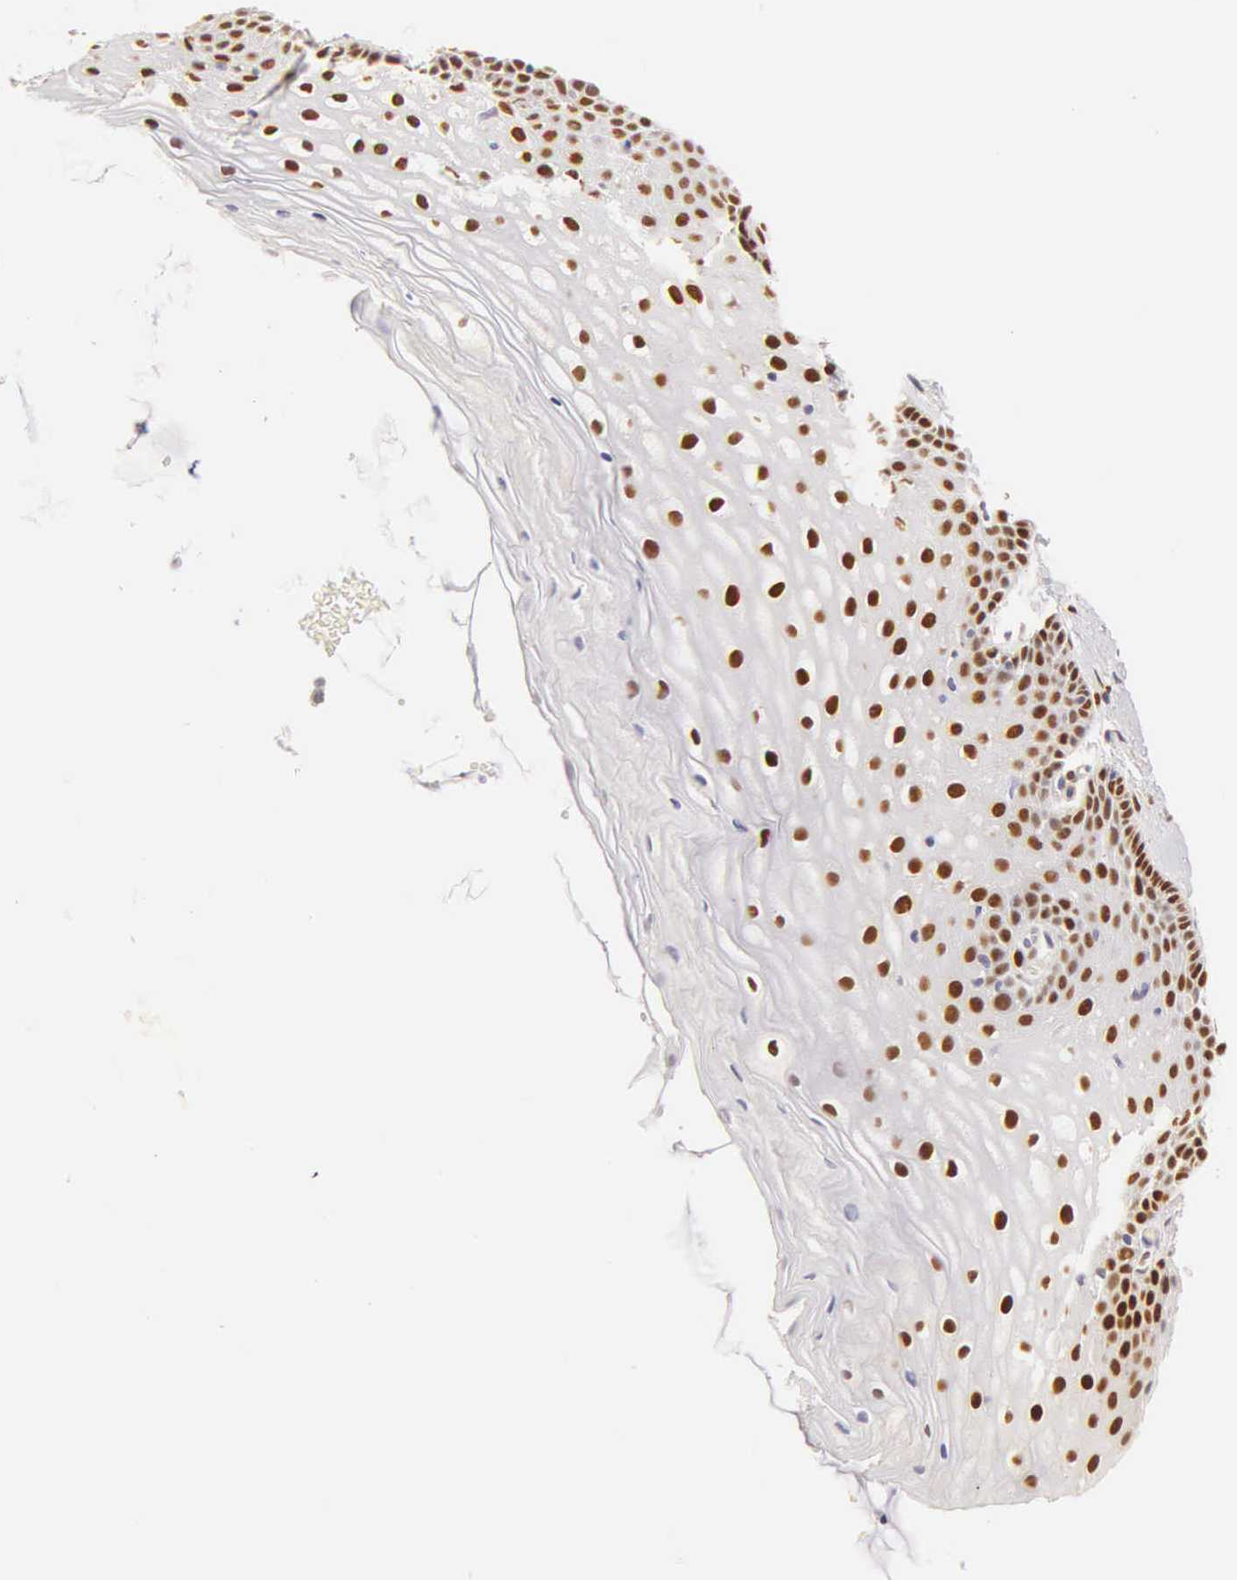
{"staining": {"intensity": "strong", "quantity": ">75%", "location": "nuclear"}, "tissue": "cervix", "cell_type": "Glandular cells", "image_type": "normal", "snomed": [{"axis": "morphology", "description": "Normal tissue, NOS"}, {"axis": "topography", "description": "Cervix"}], "caption": "Glandular cells display strong nuclear positivity in approximately >75% of cells in benign cervix.", "gene": "ESR1", "patient": {"sex": "female", "age": 53}}